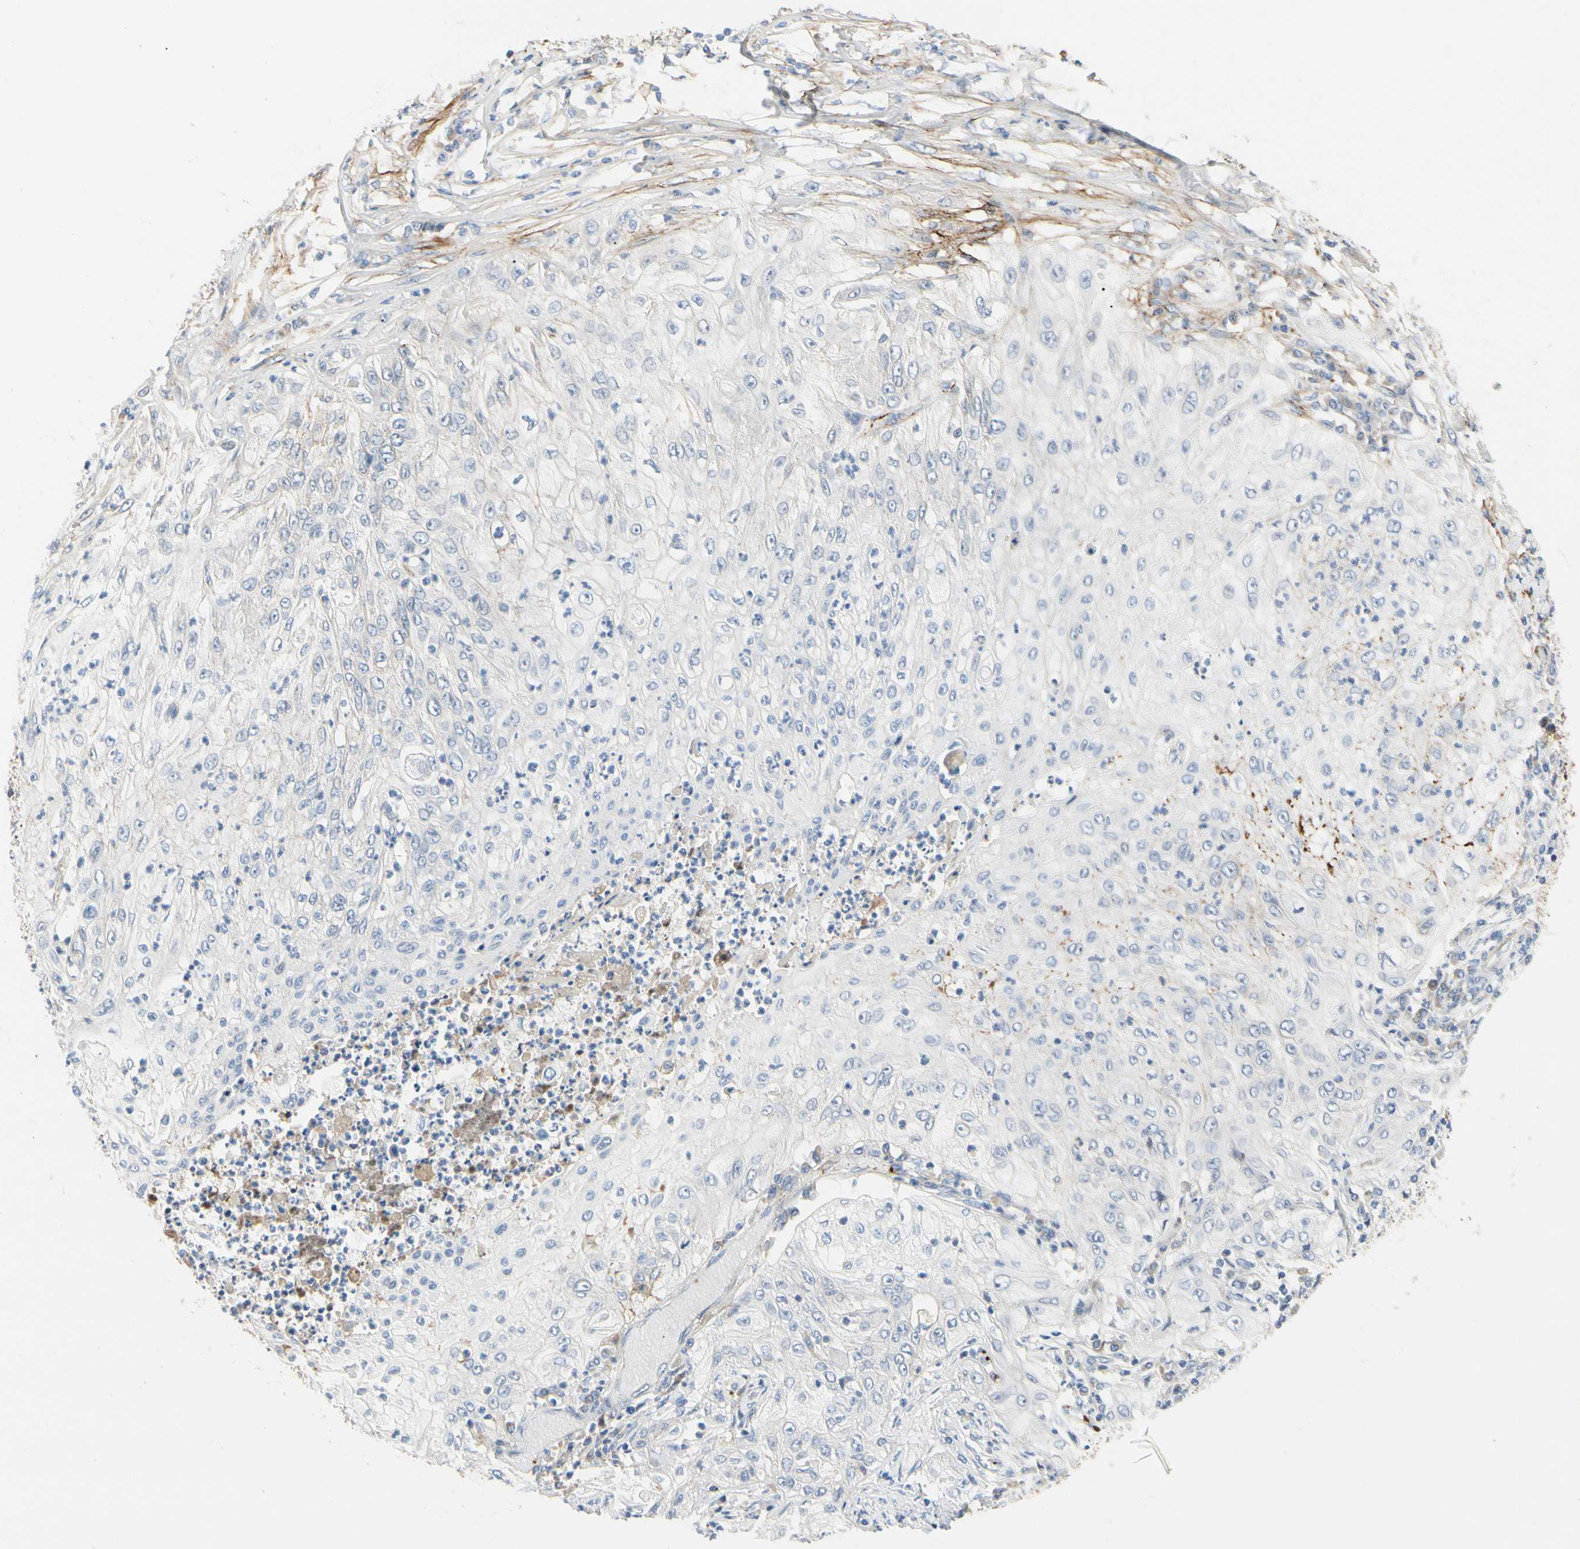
{"staining": {"intensity": "negative", "quantity": "none", "location": "none"}, "tissue": "lung cancer", "cell_type": "Tumor cells", "image_type": "cancer", "snomed": [{"axis": "morphology", "description": "Inflammation, NOS"}, {"axis": "morphology", "description": "Squamous cell carcinoma, NOS"}, {"axis": "topography", "description": "Lymph node"}, {"axis": "topography", "description": "Soft tissue"}, {"axis": "topography", "description": "Lung"}], "caption": "The image reveals no staining of tumor cells in lung cancer (squamous cell carcinoma). The staining was performed using DAB (3,3'-diaminobenzidine) to visualize the protein expression in brown, while the nuclei were stained in blue with hematoxylin (Magnification: 20x).", "gene": "FGB", "patient": {"sex": "male", "age": 66}}